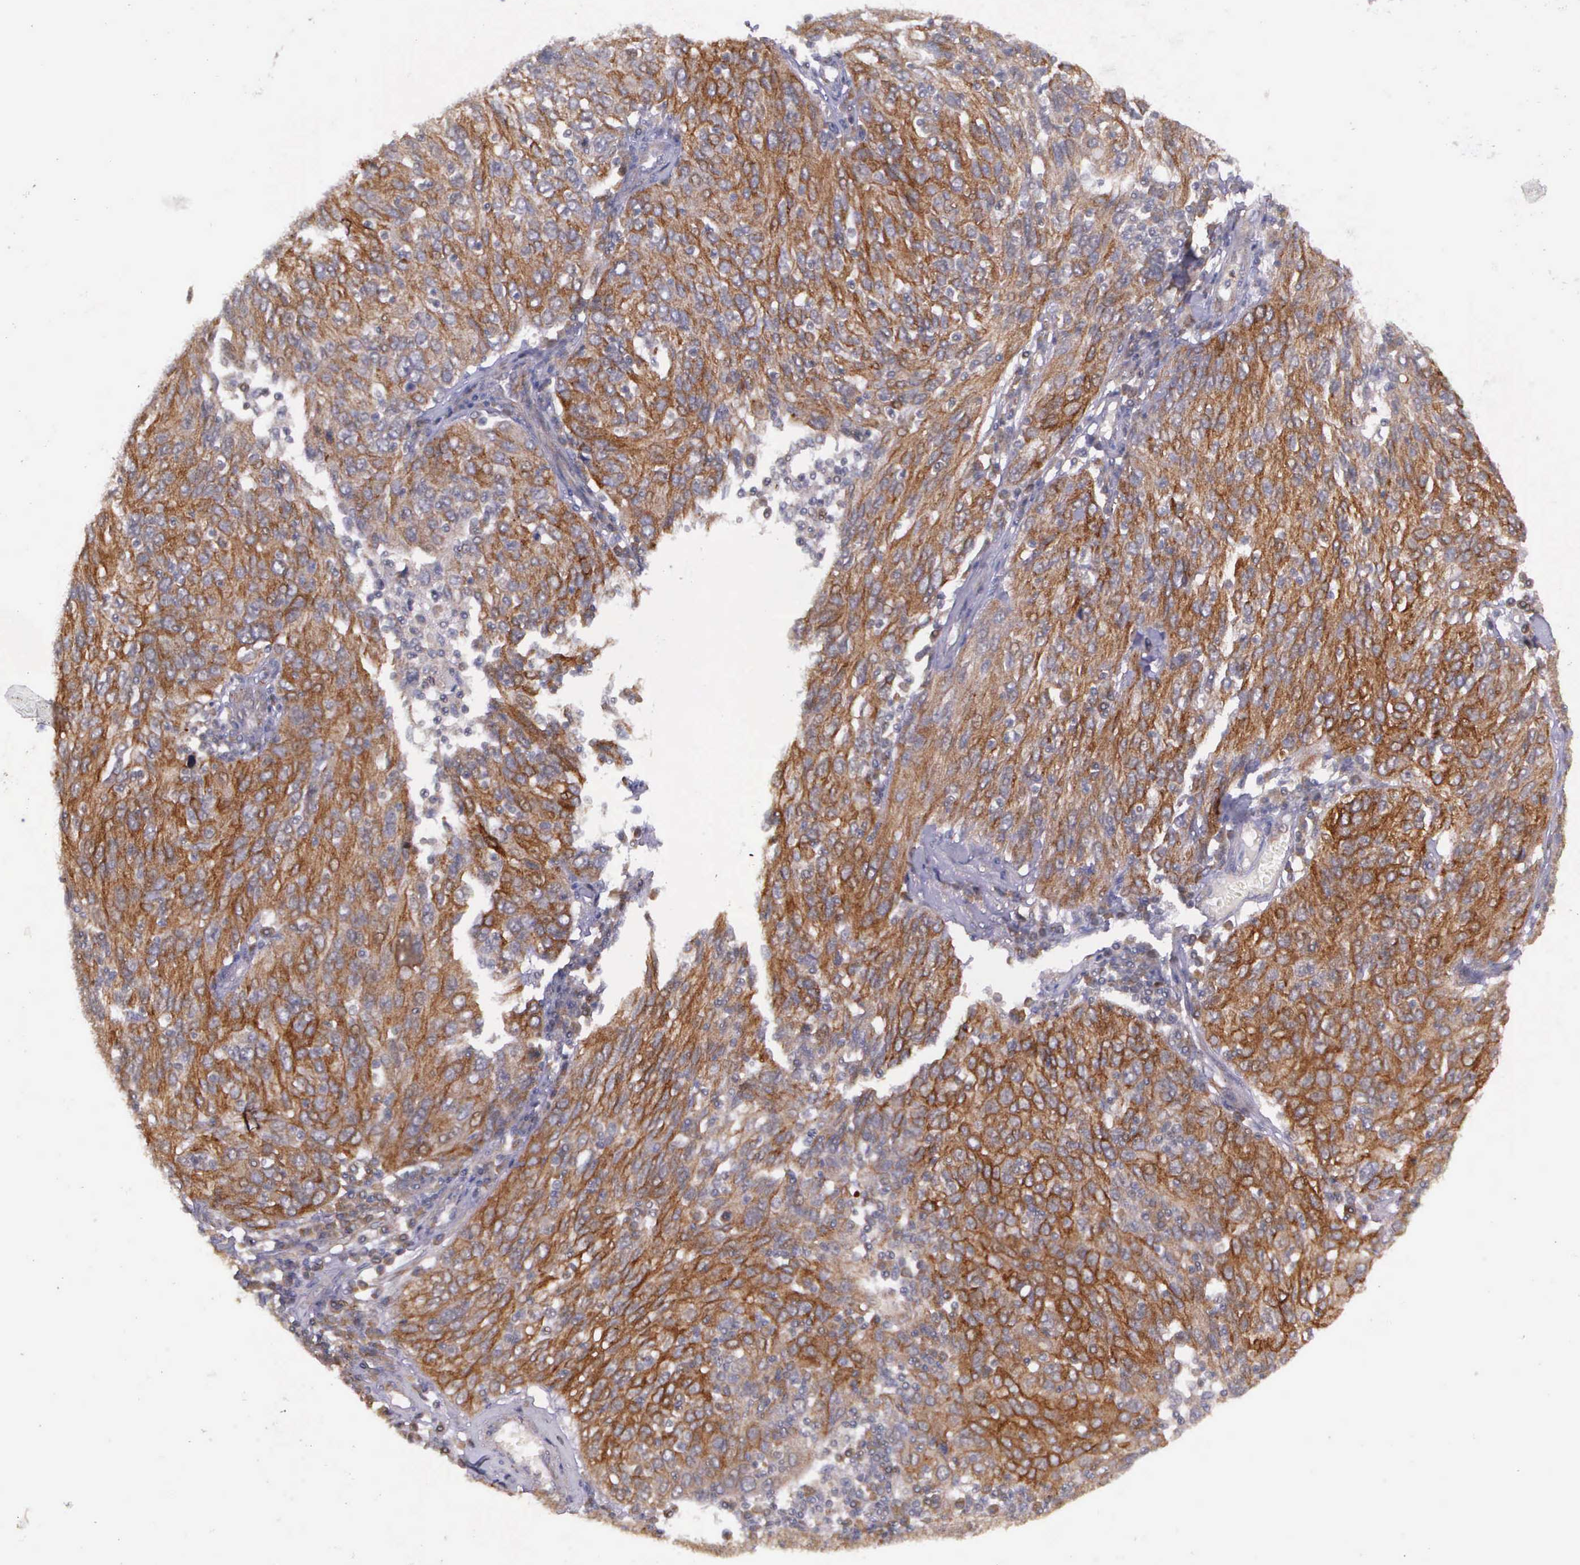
{"staining": {"intensity": "moderate", "quantity": ">75%", "location": "cytoplasmic/membranous"}, "tissue": "ovarian cancer", "cell_type": "Tumor cells", "image_type": "cancer", "snomed": [{"axis": "morphology", "description": "Carcinoma, endometroid"}, {"axis": "topography", "description": "Ovary"}], "caption": "Human ovarian cancer stained with a brown dye demonstrates moderate cytoplasmic/membranous positive positivity in about >75% of tumor cells.", "gene": "PRICKLE3", "patient": {"sex": "female", "age": 50}}